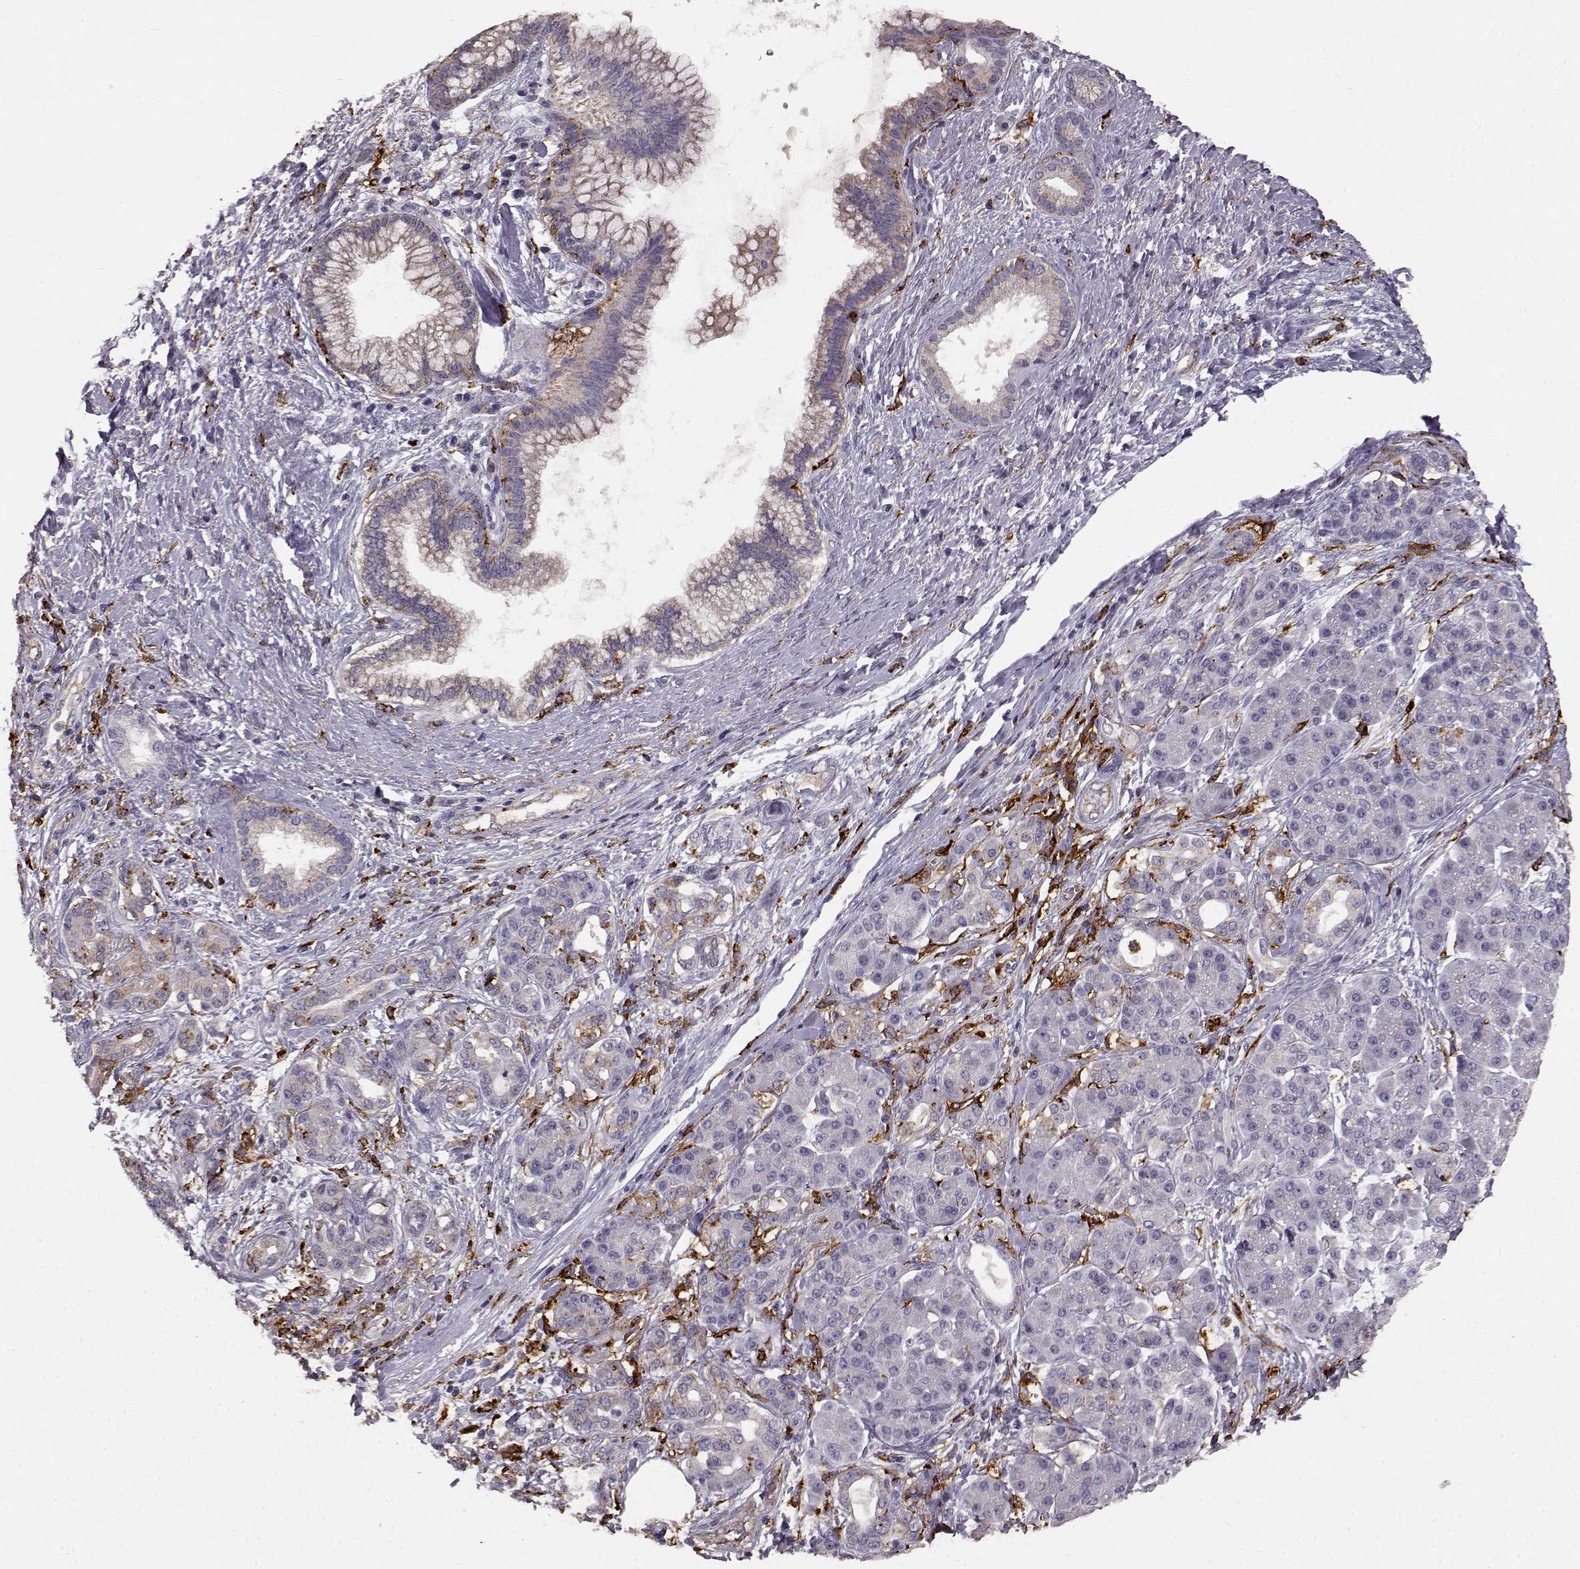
{"staining": {"intensity": "weak", "quantity": "<25%", "location": "cytoplasmic/membranous"}, "tissue": "pancreatic cancer", "cell_type": "Tumor cells", "image_type": "cancer", "snomed": [{"axis": "morphology", "description": "Adenocarcinoma, NOS"}, {"axis": "topography", "description": "Pancreas"}], "caption": "Immunohistochemistry micrograph of neoplastic tissue: pancreatic cancer stained with DAB exhibits no significant protein staining in tumor cells.", "gene": "CCNF", "patient": {"sex": "female", "age": 73}}